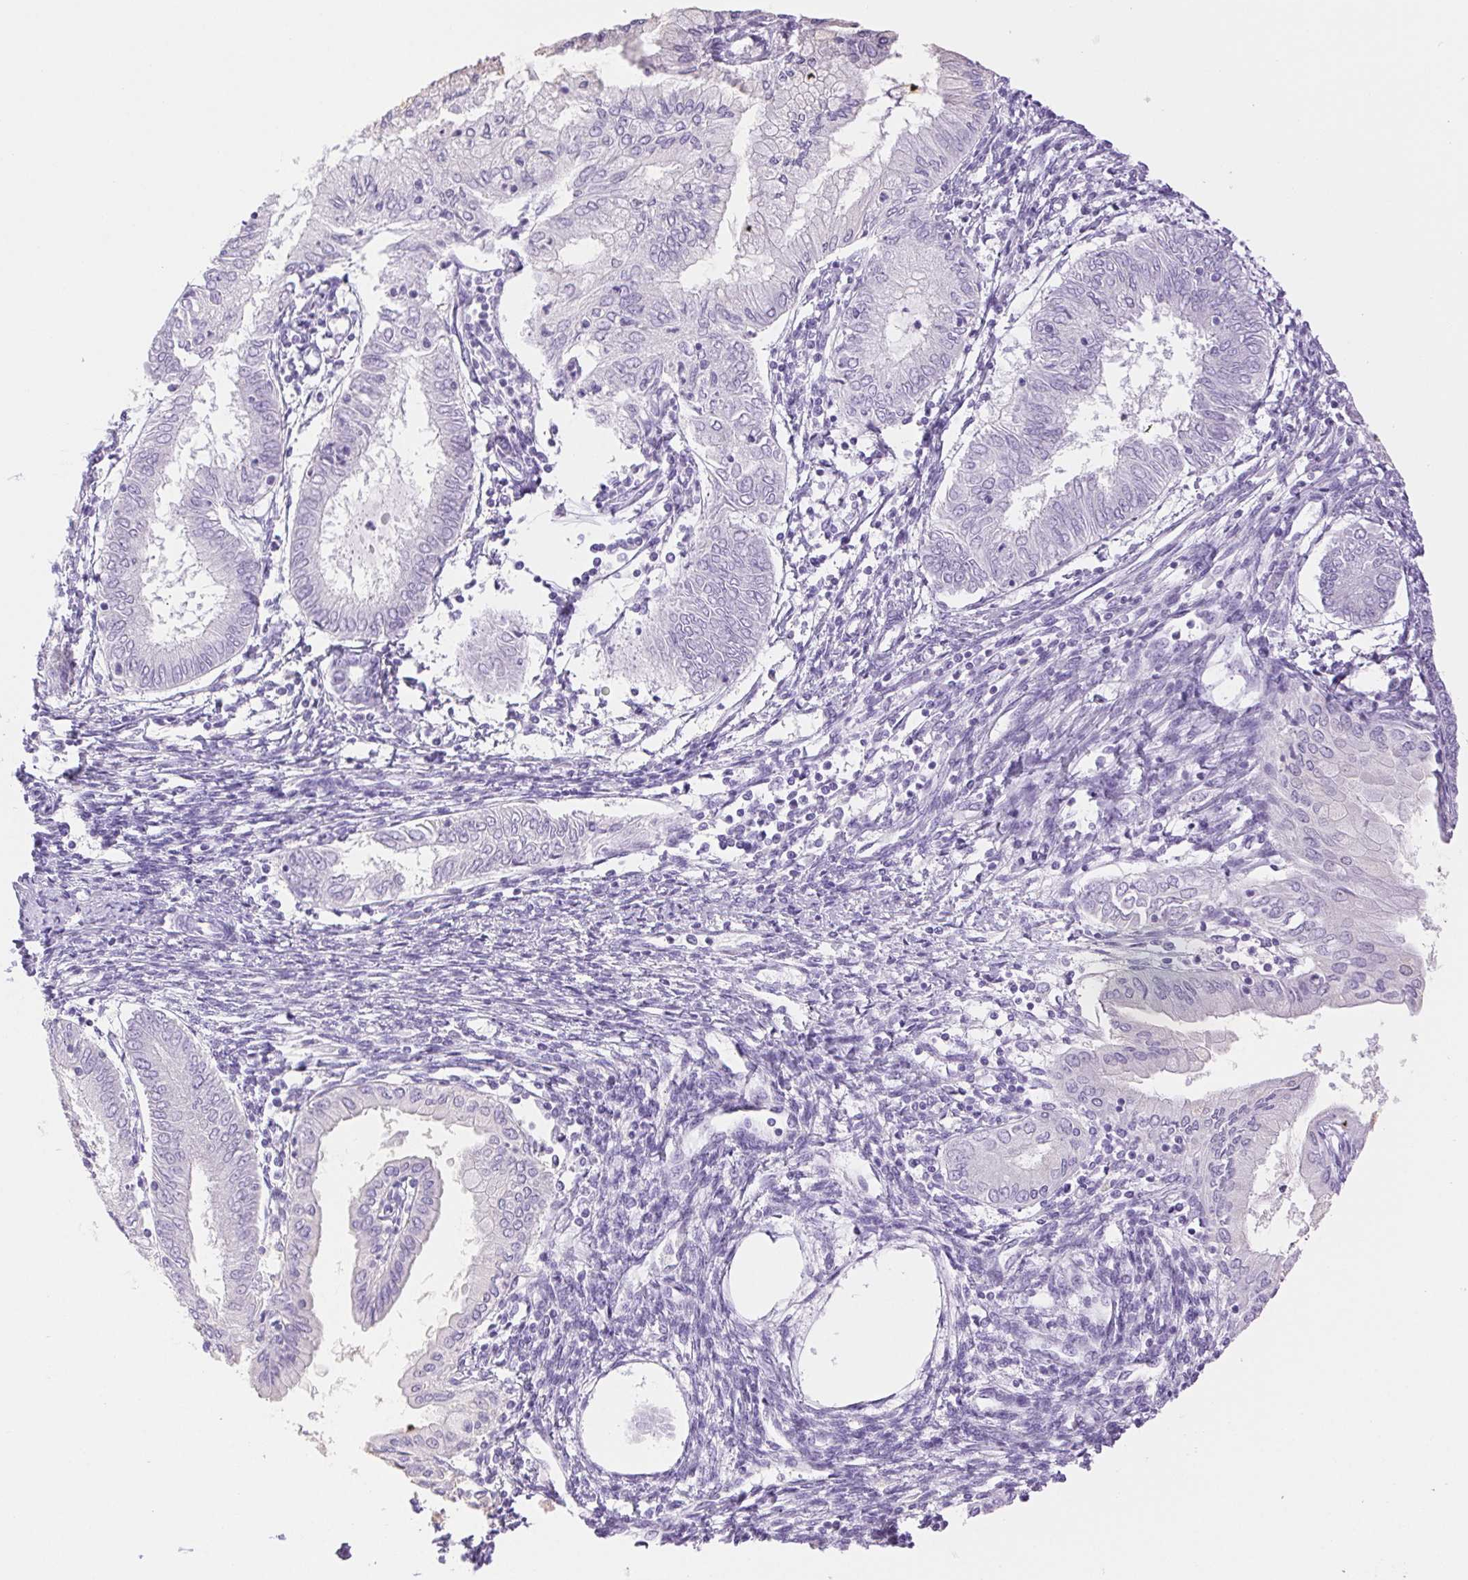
{"staining": {"intensity": "negative", "quantity": "none", "location": "none"}, "tissue": "endometrial cancer", "cell_type": "Tumor cells", "image_type": "cancer", "snomed": [{"axis": "morphology", "description": "Adenocarcinoma, NOS"}, {"axis": "topography", "description": "Endometrium"}], "caption": "An IHC histopathology image of adenocarcinoma (endometrial) is shown. There is no staining in tumor cells of adenocarcinoma (endometrial).", "gene": "SPACA4", "patient": {"sex": "female", "age": 68}}